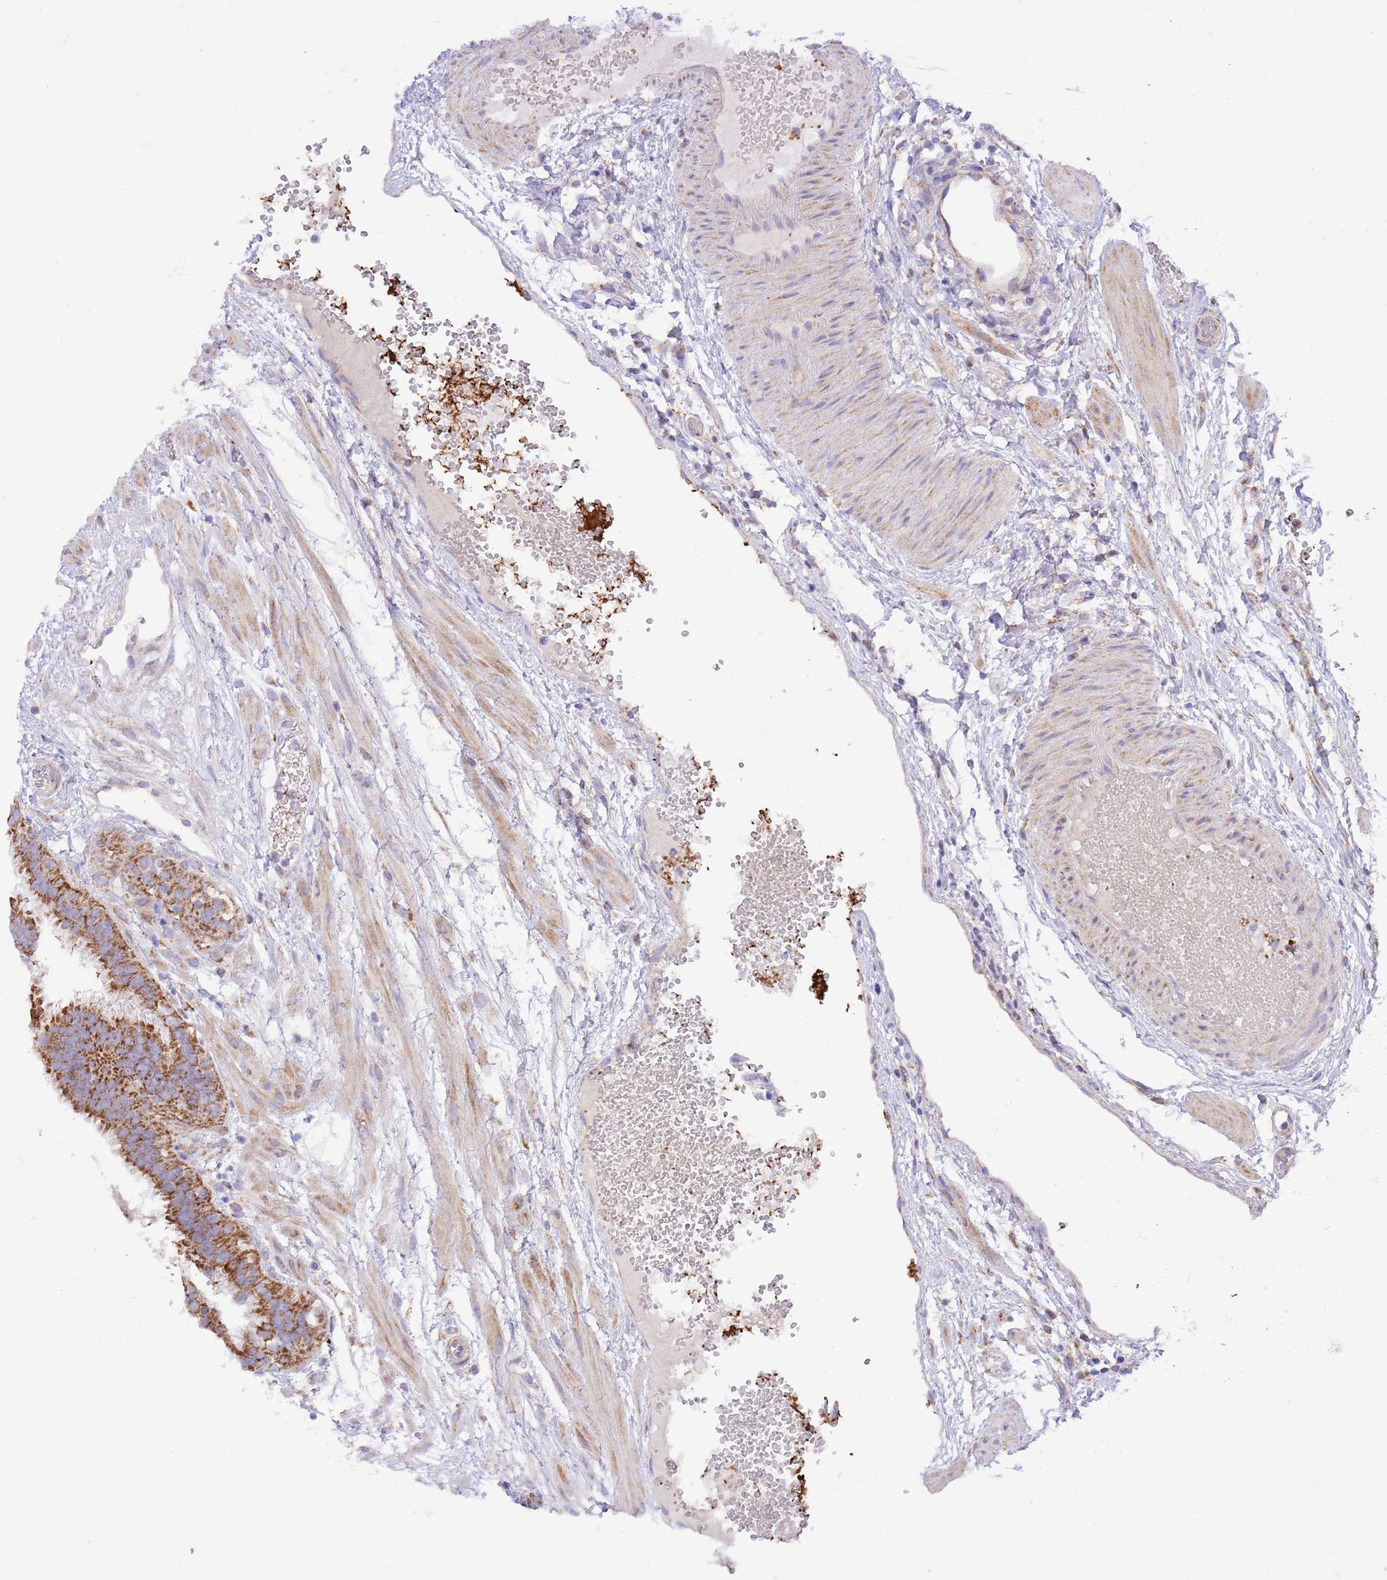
{"staining": {"intensity": "strong", "quantity": "25%-75%", "location": "cytoplasmic/membranous"}, "tissue": "fallopian tube", "cell_type": "Glandular cells", "image_type": "normal", "snomed": [{"axis": "morphology", "description": "Normal tissue, NOS"}, {"axis": "topography", "description": "Fallopian tube"}], "caption": "Protein expression by IHC reveals strong cytoplasmic/membranous expression in about 25%-75% of glandular cells in normal fallopian tube.", "gene": "SS18L2", "patient": {"sex": "female", "age": 37}}